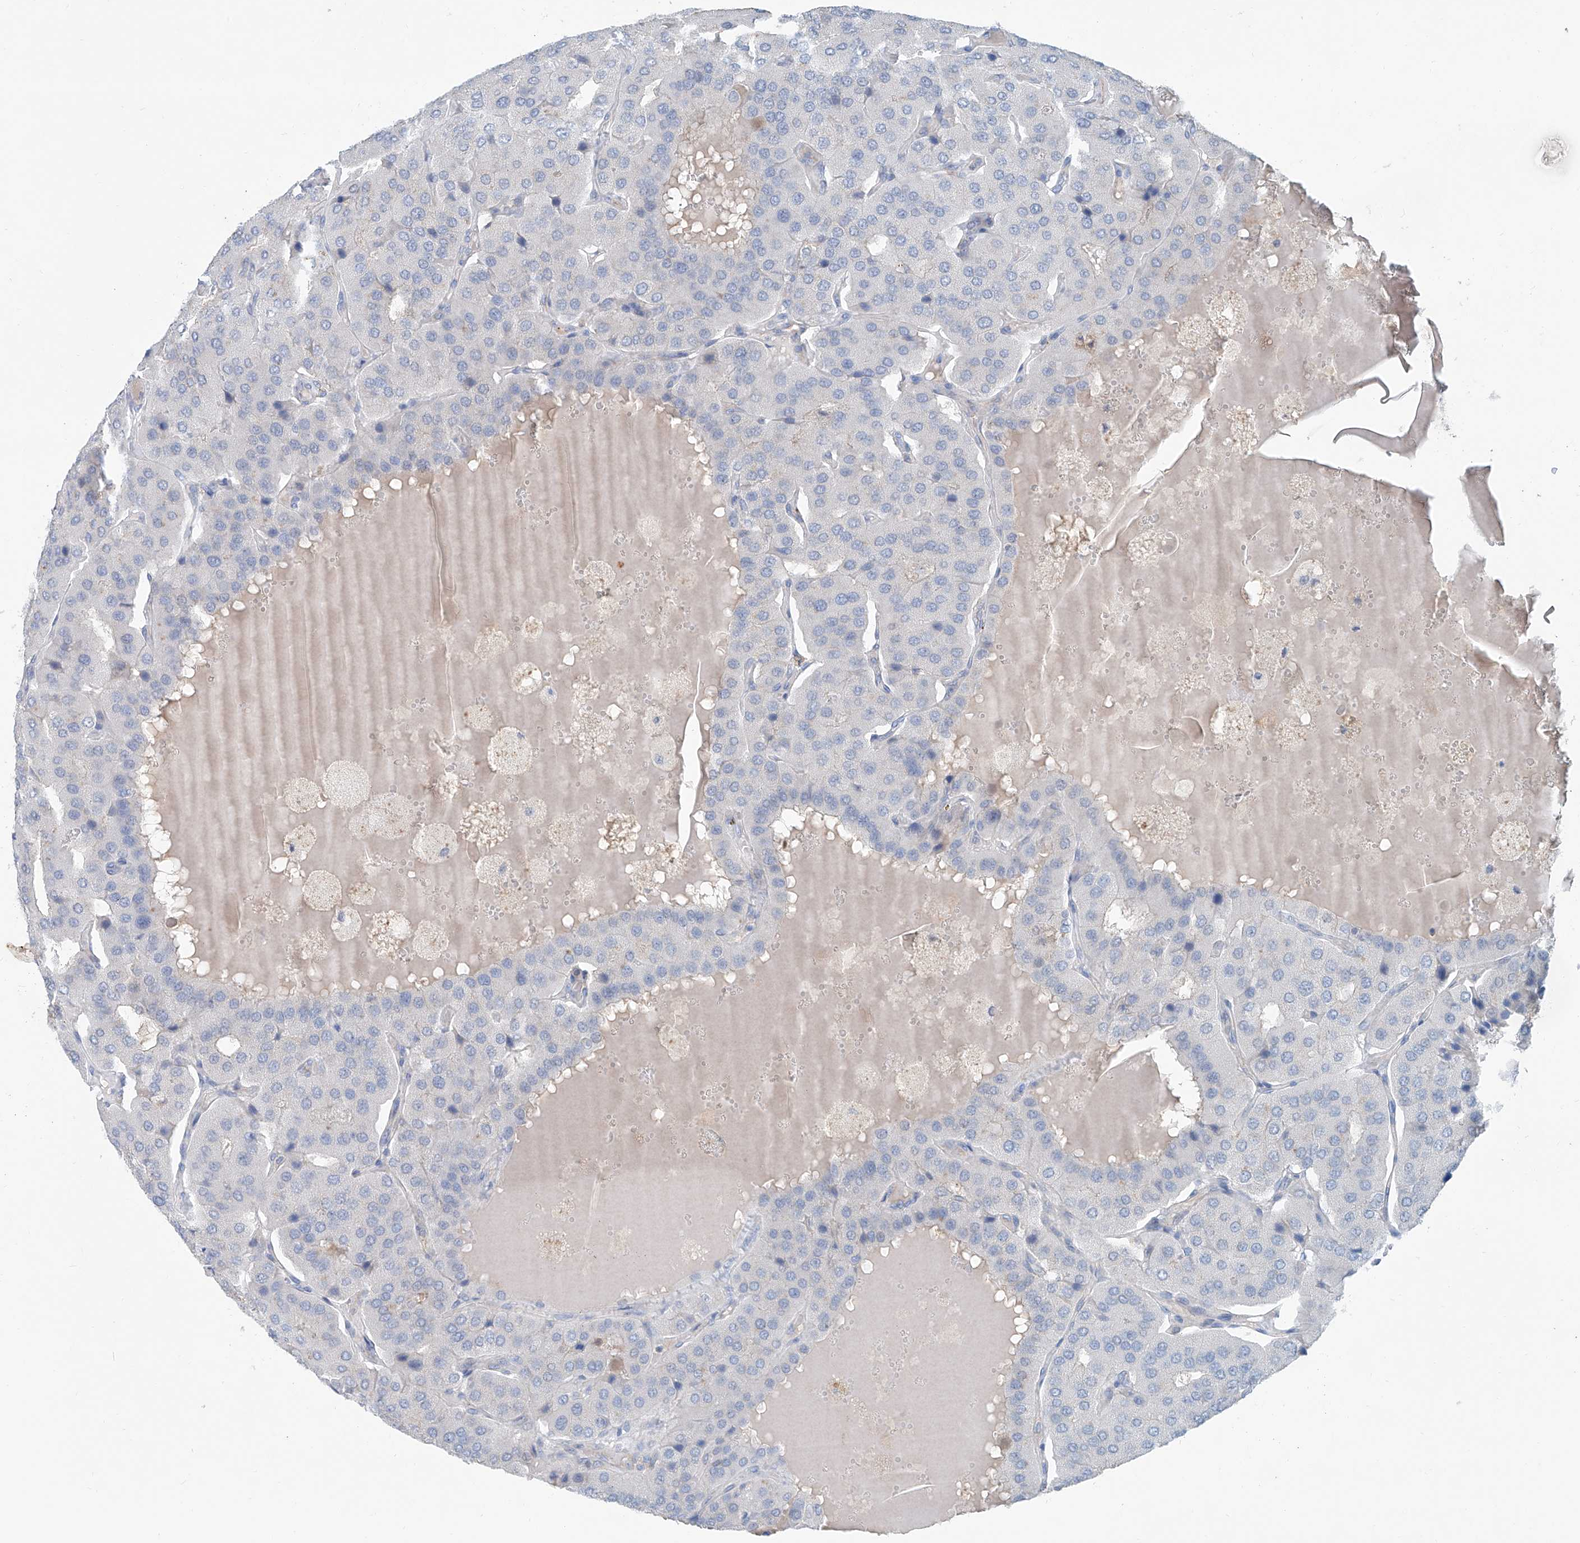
{"staining": {"intensity": "negative", "quantity": "none", "location": "none"}, "tissue": "parathyroid gland", "cell_type": "Glandular cells", "image_type": "normal", "snomed": [{"axis": "morphology", "description": "Normal tissue, NOS"}, {"axis": "morphology", "description": "Adenoma, NOS"}, {"axis": "topography", "description": "Parathyroid gland"}], "caption": "This image is of normal parathyroid gland stained with immunohistochemistry to label a protein in brown with the nuclei are counter-stained blue. There is no positivity in glandular cells. The staining was performed using DAB (3,3'-diaminobenzidine) to visualize the protein expression in brown, while the nuclei were stained in blue with hematoxylin (Magnification: 20x).", "gene": "ANKRD34A", "patient": {"sex": "female", "age": 86}}